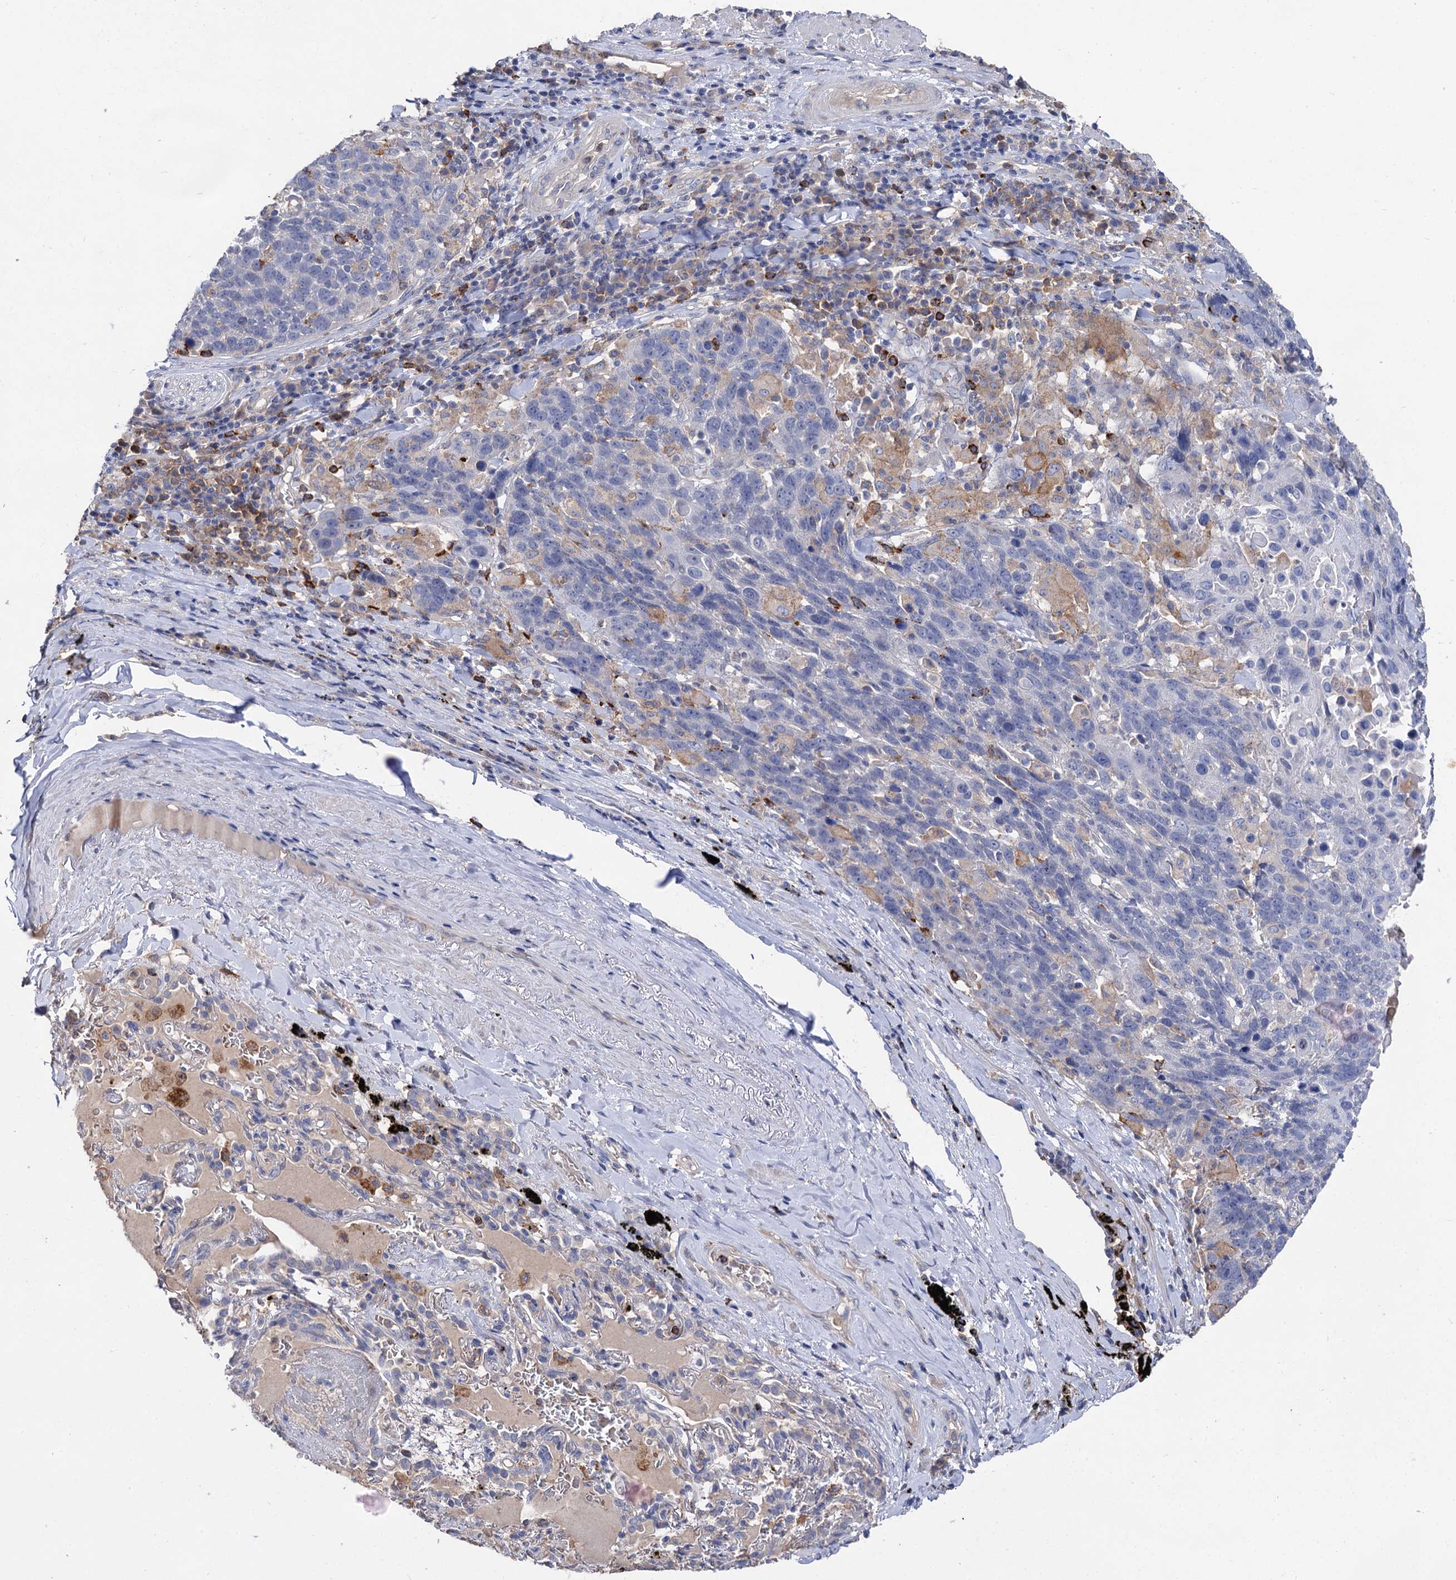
{"staining": {"intensity": "negative", "quantity": "none", "location": "none"}, "tissue": "lung cancer", "cell_type": "Tumor cells", "image_type": "cancer", "snomed": [{"axis": "morphology", "description": "Squamous cell carcinoma, NOS"}, {"axis": "topography", "description": "Lung"}], "caption": "DAB immunohistochemical staining of human lung cancer demonstrates no significant staining in tumor cells.", "gene": "HVCN1", "patient": {"sex": "male", "age": 66}}